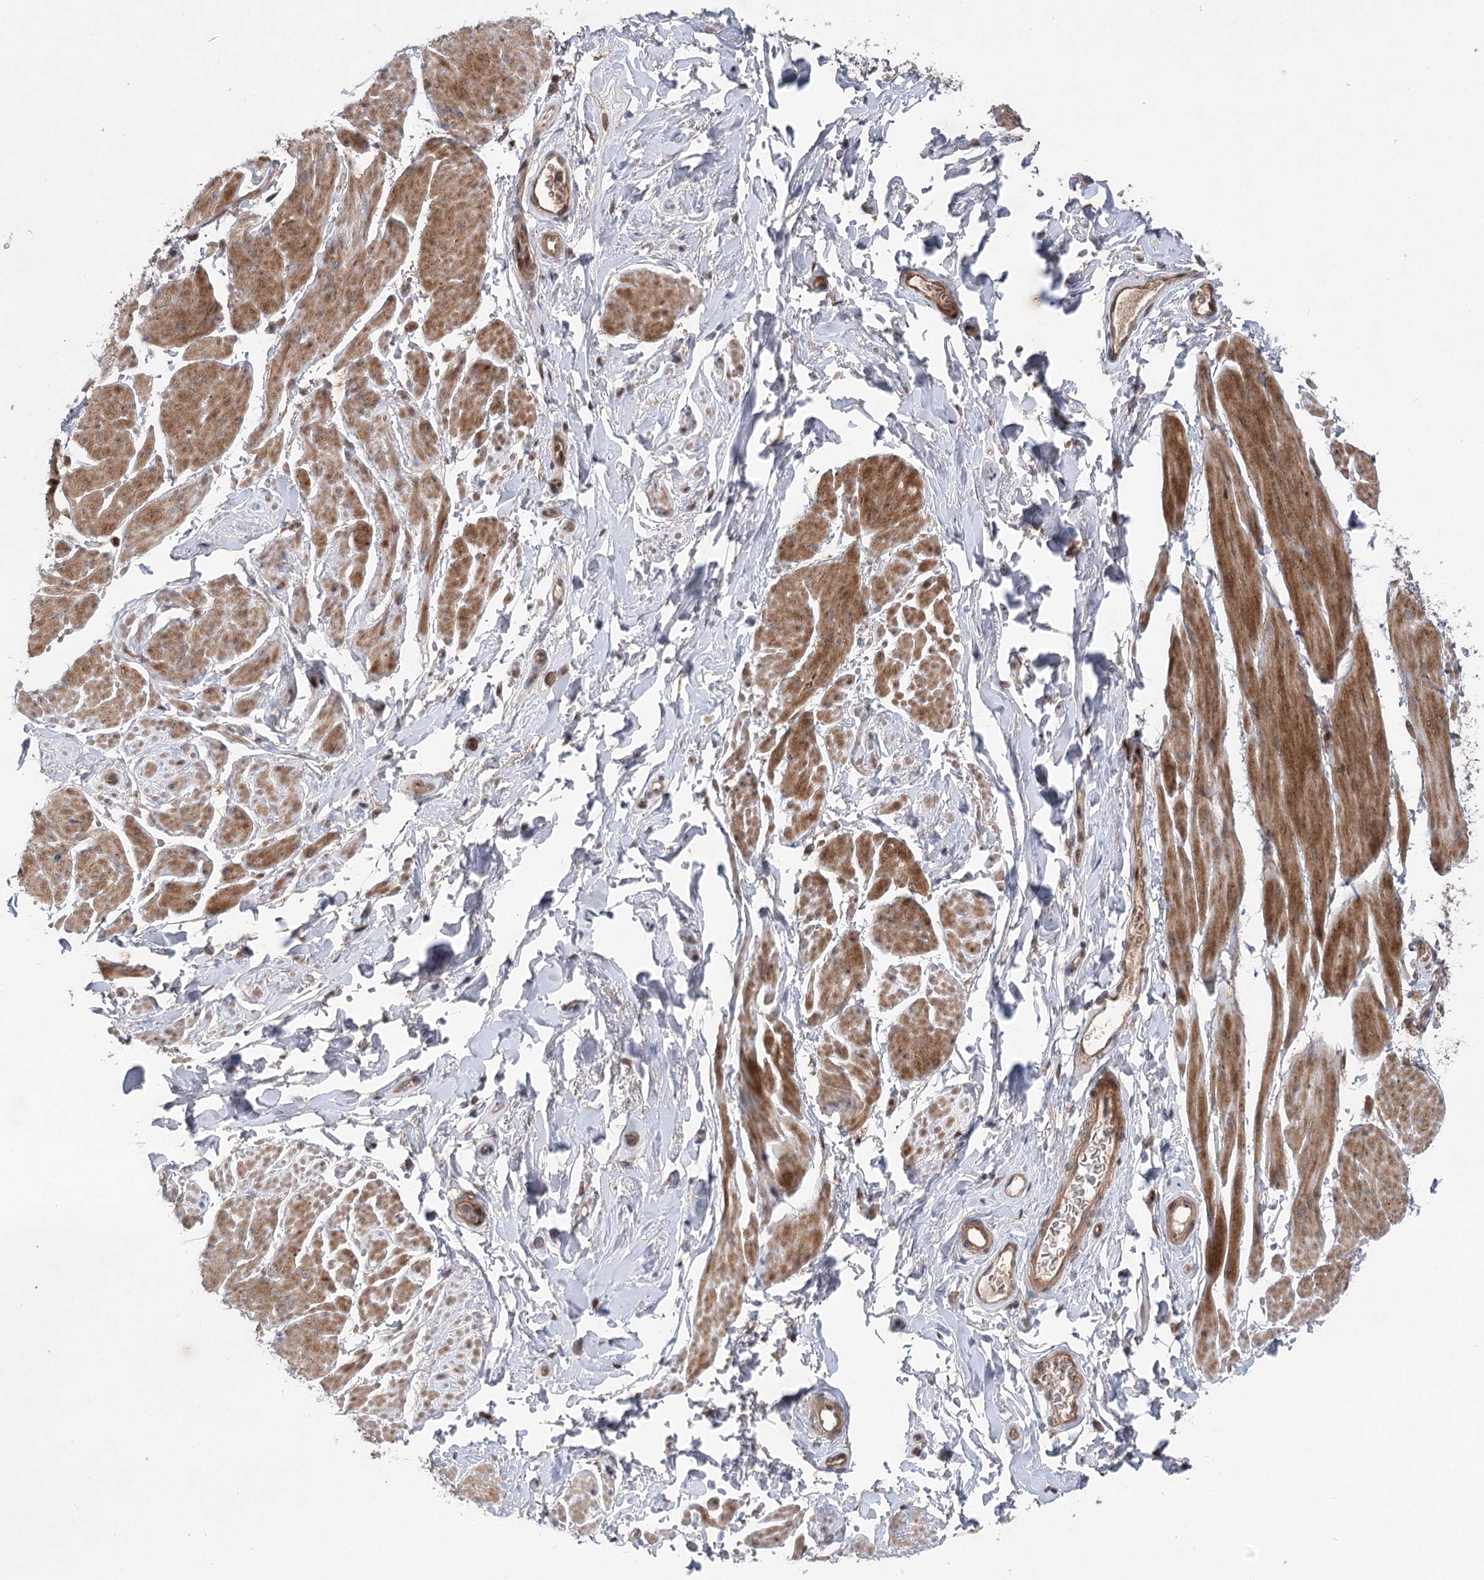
{"staining": {"intensity": "moderate", "quantity": ">75%", "location": "cytoplasmic/membranous"}, "tissue": "smooth muscle", "cell_type": "Smooth muscle cells", "image_type": "normal", "snomed": [{"axis": "morphology", "description": "Normal tissue, NOS"}, {"axis": "topography", "description": "Smooth muscle"}, {"axis": "topography", "description": "Peripheral nerve tissue"}], "caption": "DAB (3,3'-diaminobenzidine) immunohistochemical staining of normal smooth muscle reveals moderate cytoplasmic/membranous protein expression in approximately >75% of smooth muscle cells.", "gene": "METTL24", "patient": {"sex": "male", "age": 69}}